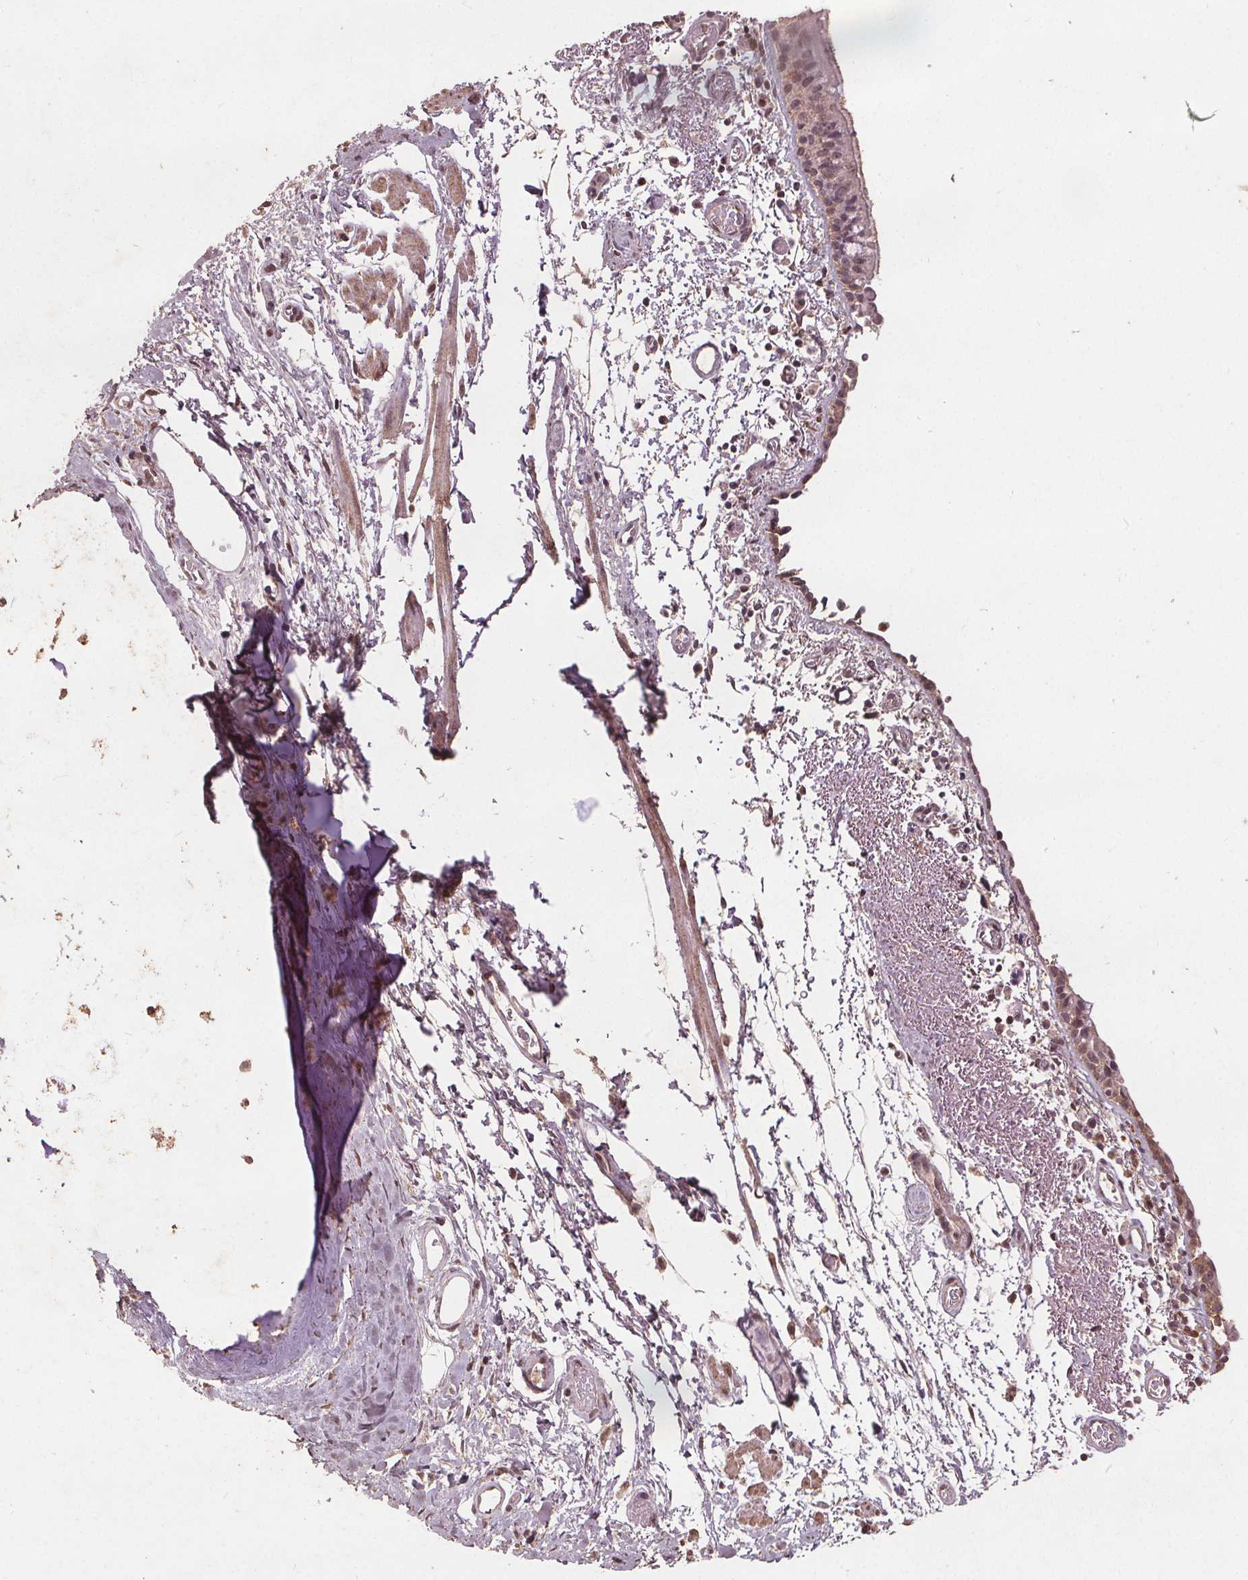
{"staining": {"intensity": "weak", "quantity": "<25%", "location": "nuclear"}, "tissue": "bronchus", "cell_type": "Respiratory epithelial cells", "image_type": "normal", "snomed": [{"axis": "morphology", "description": "Normal tissue, NOS"}, {"axis": "morphology", "description": "Adenocarcinoma, NOS"}, {"axis": "topography", "description": "Bronchus"}], "caption": "IHC of benign human bronchus demonstrates no staining in respiratory epithelial cells.", "gene": "DSG3", "patient": {"sex": "male", "age": 68}}